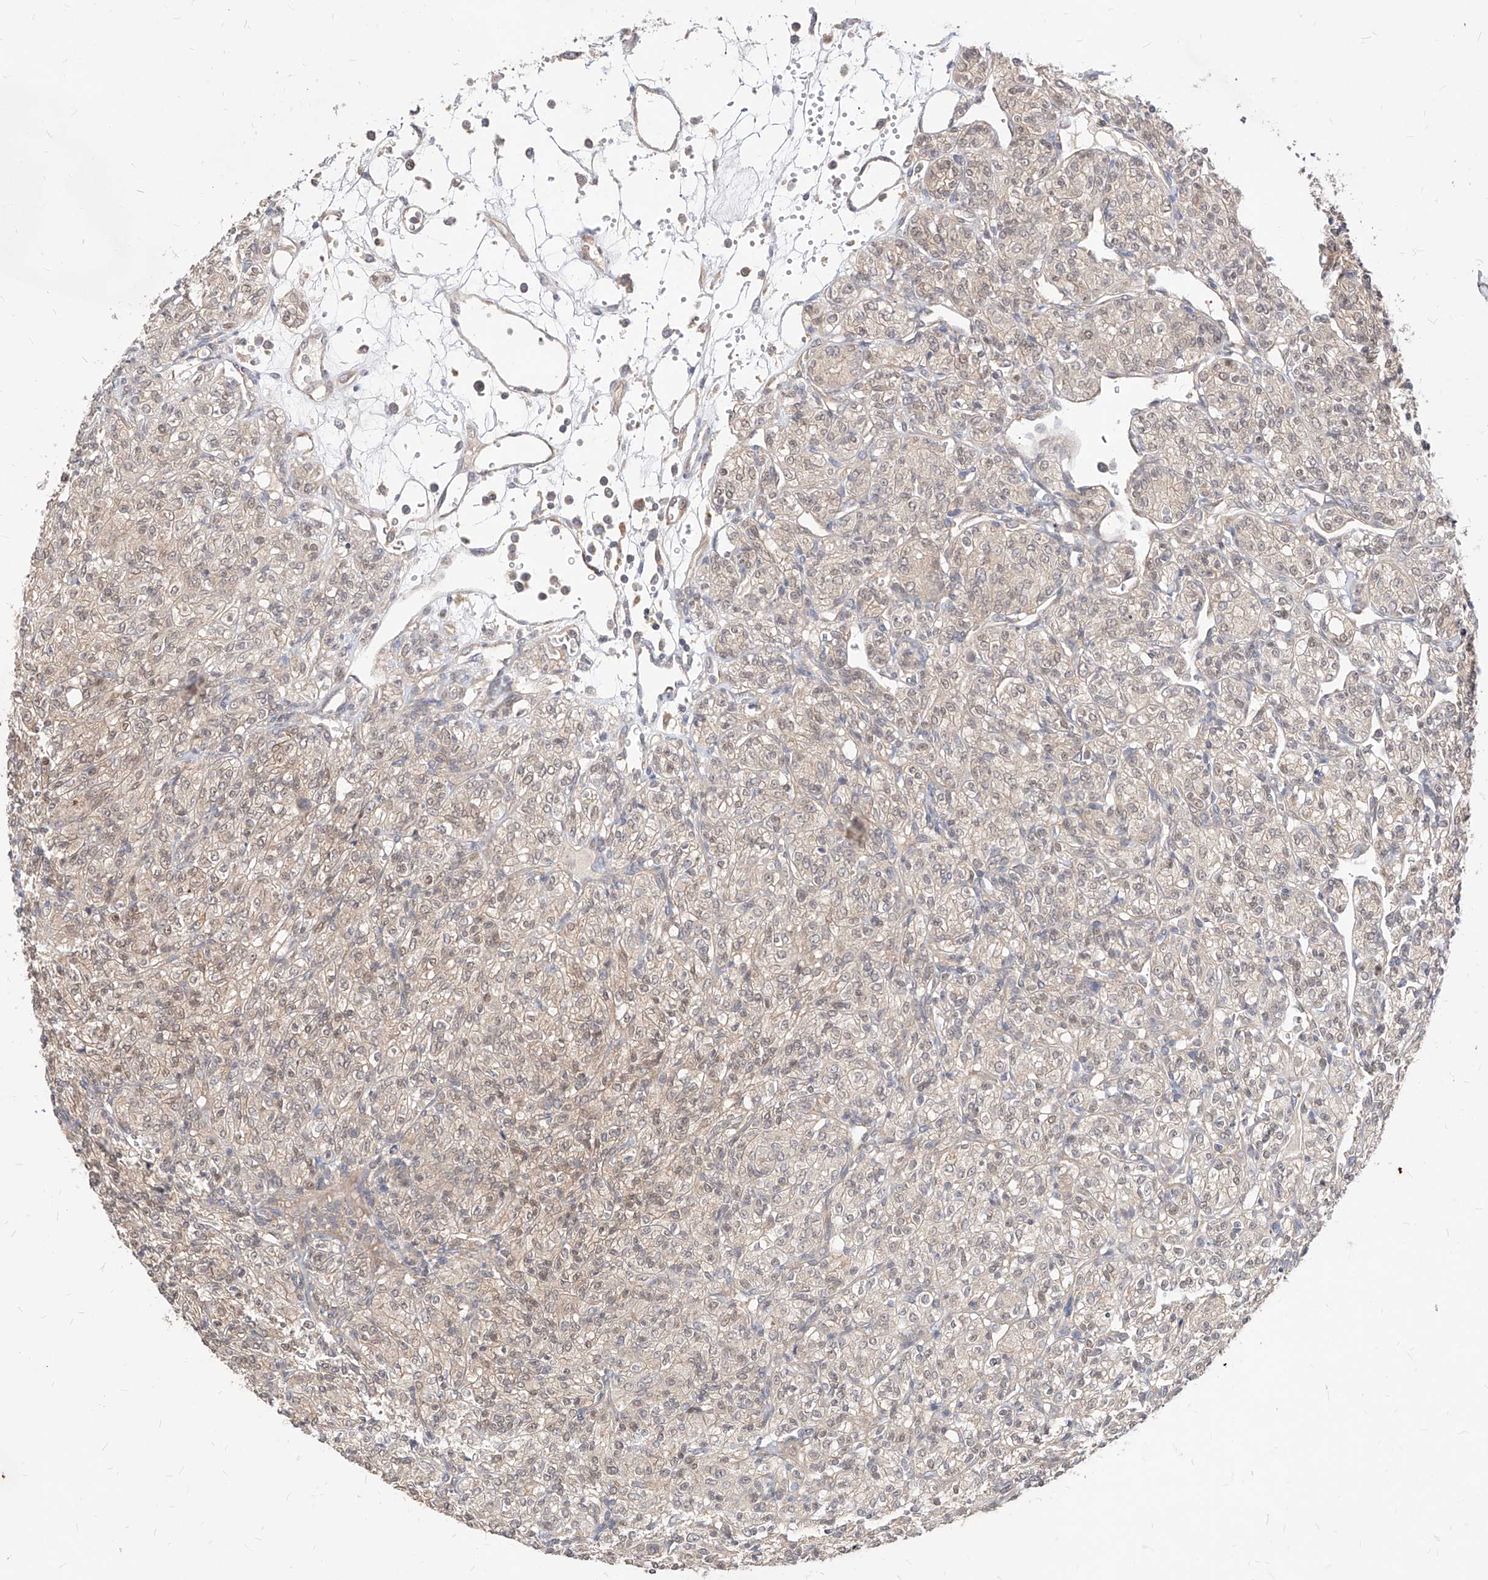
{"staining": {"intensity": "weak", "quantity": ">75%", "location": "nuclear"}, "tissue": "renal cancer", "cell_type": "Tumor cells", "image_type": "cancer", "snomed": [{"axis": "morphology", "description": "Adenocarcinoma, NOS"}, {"axis": "topography", "description": "Kidney"}], "caption": "Protein staining demonstrates weak nuclear positivity in approximately >75% of tumor cells in renal cancer (adenocarcinoma). Nuclei are stained in blue.", "gene": "TSNAX", "patient": {"sex": "male", "age": 77}}